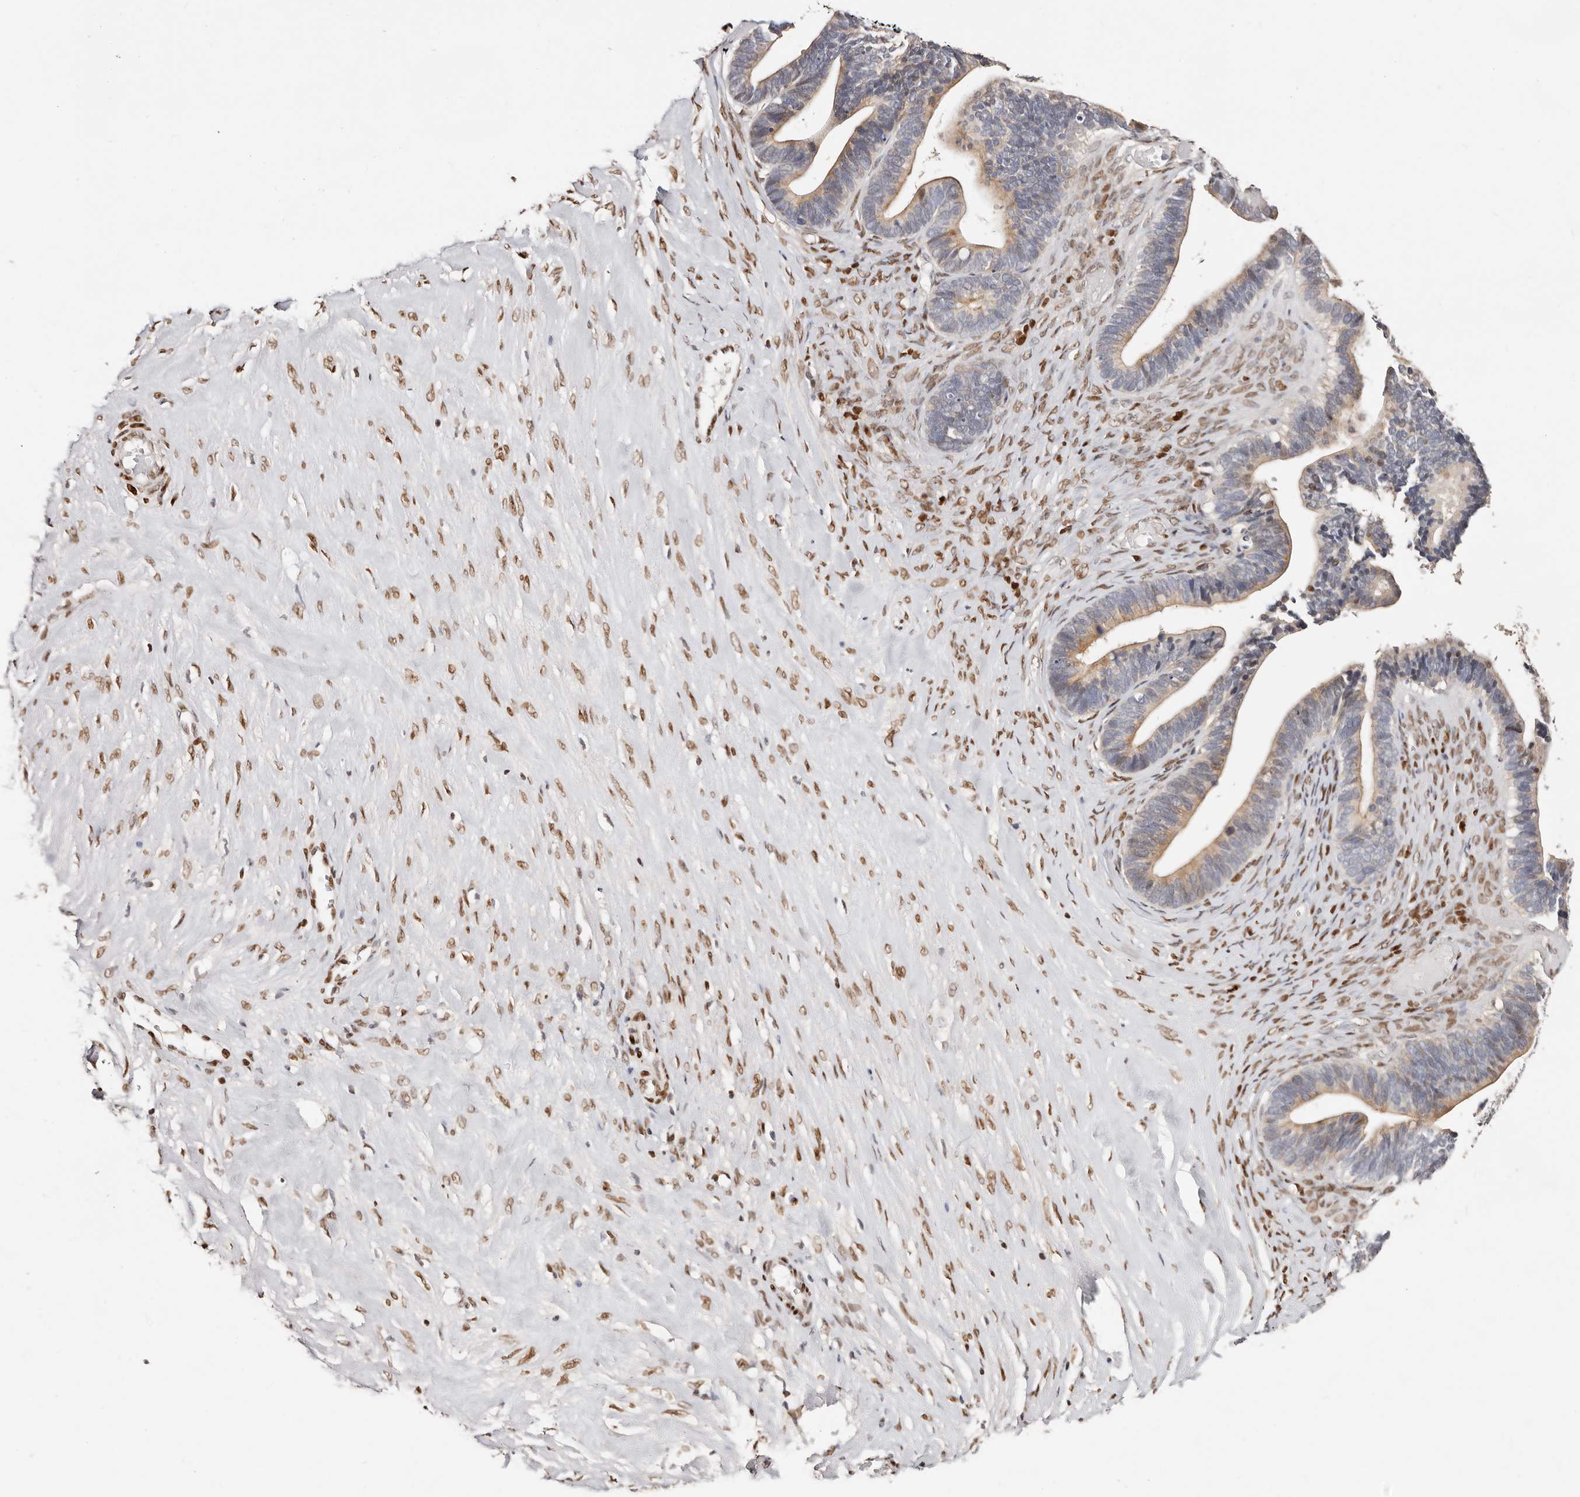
{"staining": {"intensity": "weak", "quantity": ">75%", "location": "cytoplasmic/membranous"}, "tissue": "ovarian cancer", "cell_type": "Tumor cells", "image_type": "cancer", "snomed": [{"axis": "morphology", "description": "Cystadenocarcinoma, serous, NOS"}, {"axis": "topography", "description": "Ovary"}], "caption": "Protein expression by immunohistochemistry (IHC) reveals weak cytoplasmic/membranous positivity in about >75% of tumor cells in ovarian cancer (serous cystadenocarcinoma).", "gene": "IQGAP3", "patient": {"sex": "female", "age": 56}}